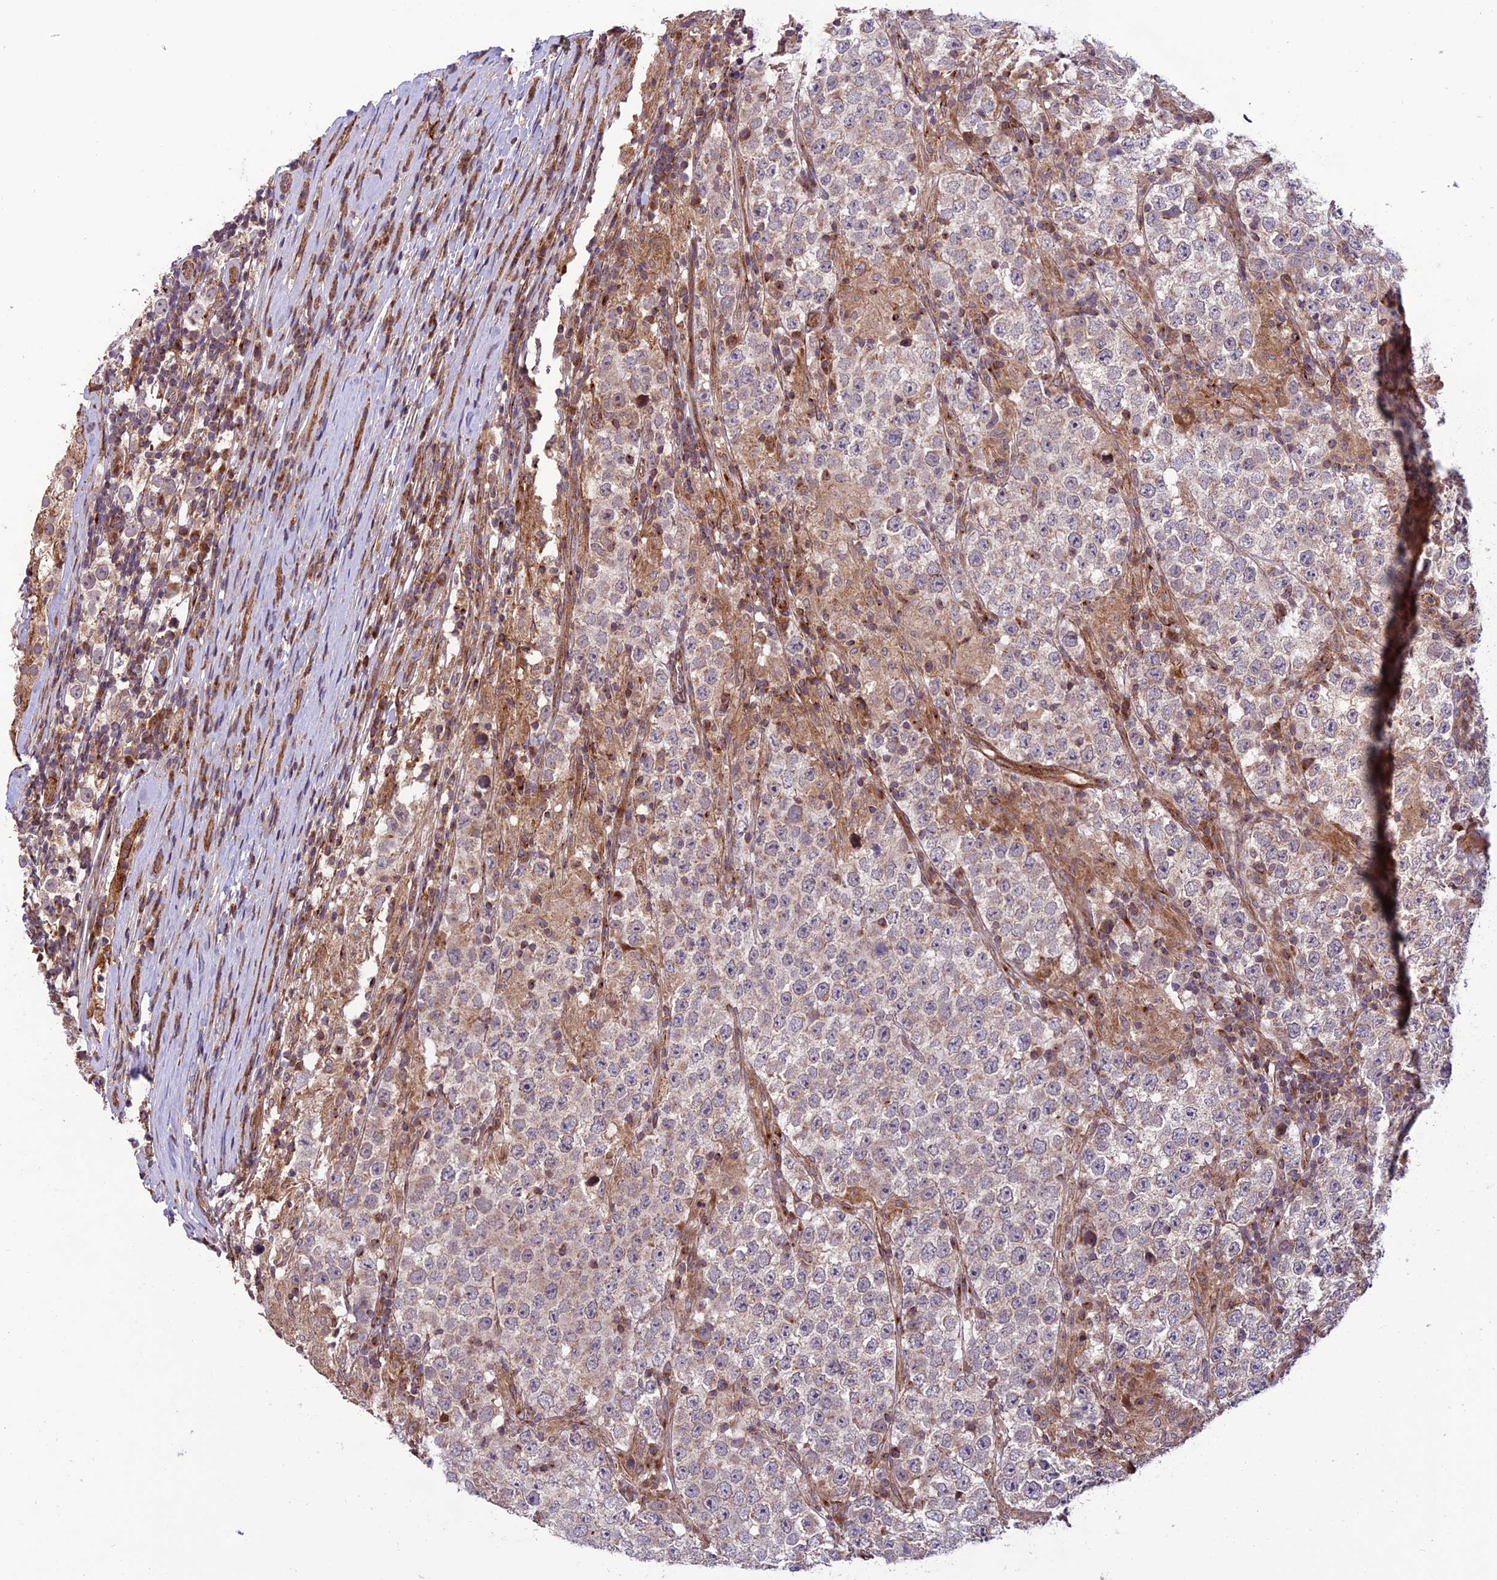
{"staining": {"intensity": "weak", "quantity": "<25%", "location": "cytoplasmic/membranous"}, "tissue": "testis cancer", "cell_type": "Tumor cells", "image_type": "cancer", "snomed": [{"axis": "morphology", "description": "Normal tissue, NOS"}, {"axis": "morphology", "description": "Urothelial carcinoma, High grade"}, {"axis": "morphology", "description": "Seminoma, NOS"}, {"axis": "morphology", "description": "Carcinoma, Embryonal, NOS"}, {"axis": "topography", "description": "Urinary bladder"}, {"axis": "topography", "description": "Testis"}], "caption": "Testis cancer was stained to show a protein in brown. There is no significant positivity in tumor cells. Brightfield microscopy of IHC stained with DAB (brown) and hematoxylin (blue), captured at high magnification.", "gene": "TNIP3", "patient": {"sex": "male", "age": 41}}